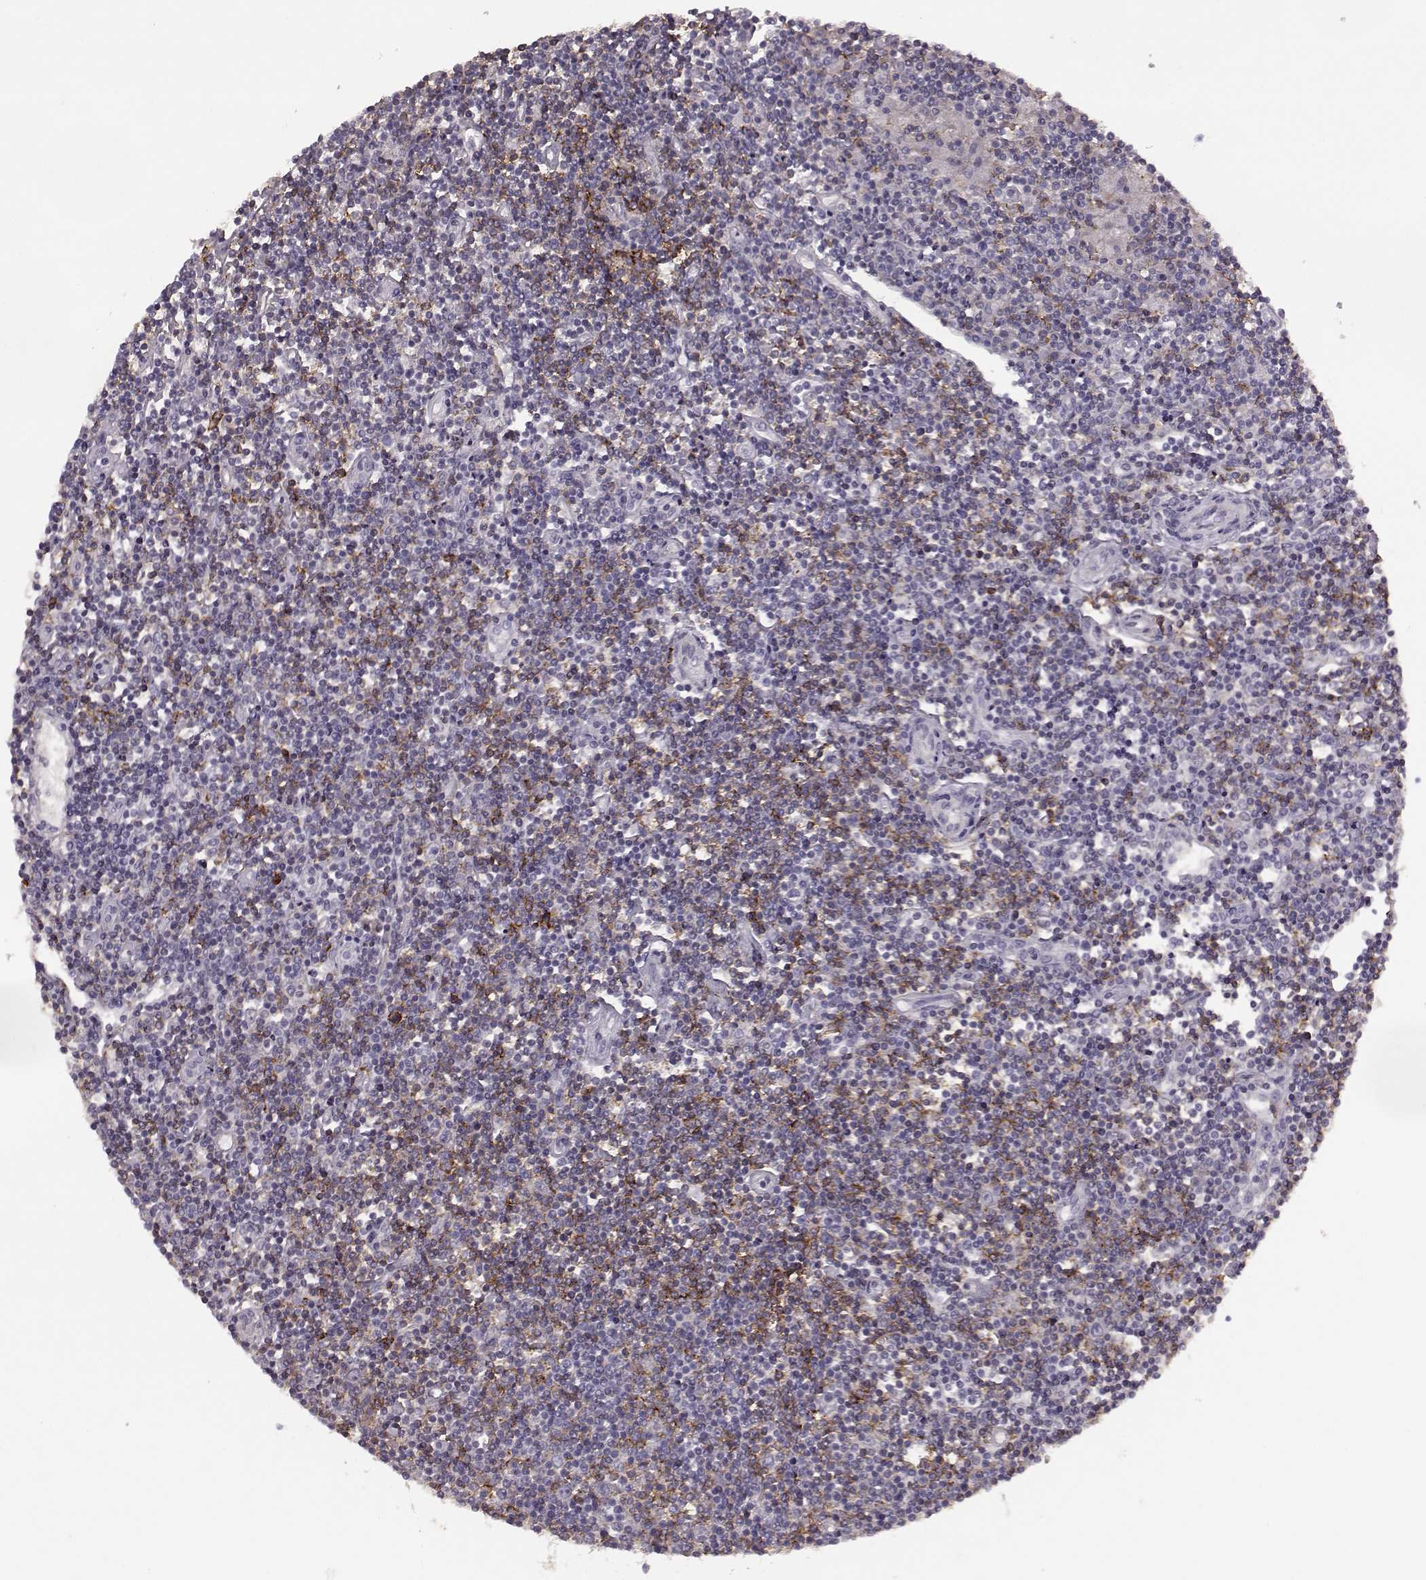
{"staining": {"intensity": "negative", "quantity": "none", "location": "none"}, "tissue": "lymphoma", "cell_type": "Tumor cells", "image_type": "cancer", "snomed": [{"axis": "morphology", "description": "Hodgkin's disease, NOS"}, {"axis": "topography", "description": "Lymph node"}], "caption": "Immunohistochemistry (IHC) photomicrograph of Hodgkin's disease stained for a protein (brown), which exhibits no expression in tumor cells.", "gene": "PDCD1", "patient": {"sex": "male", "age": 40}}